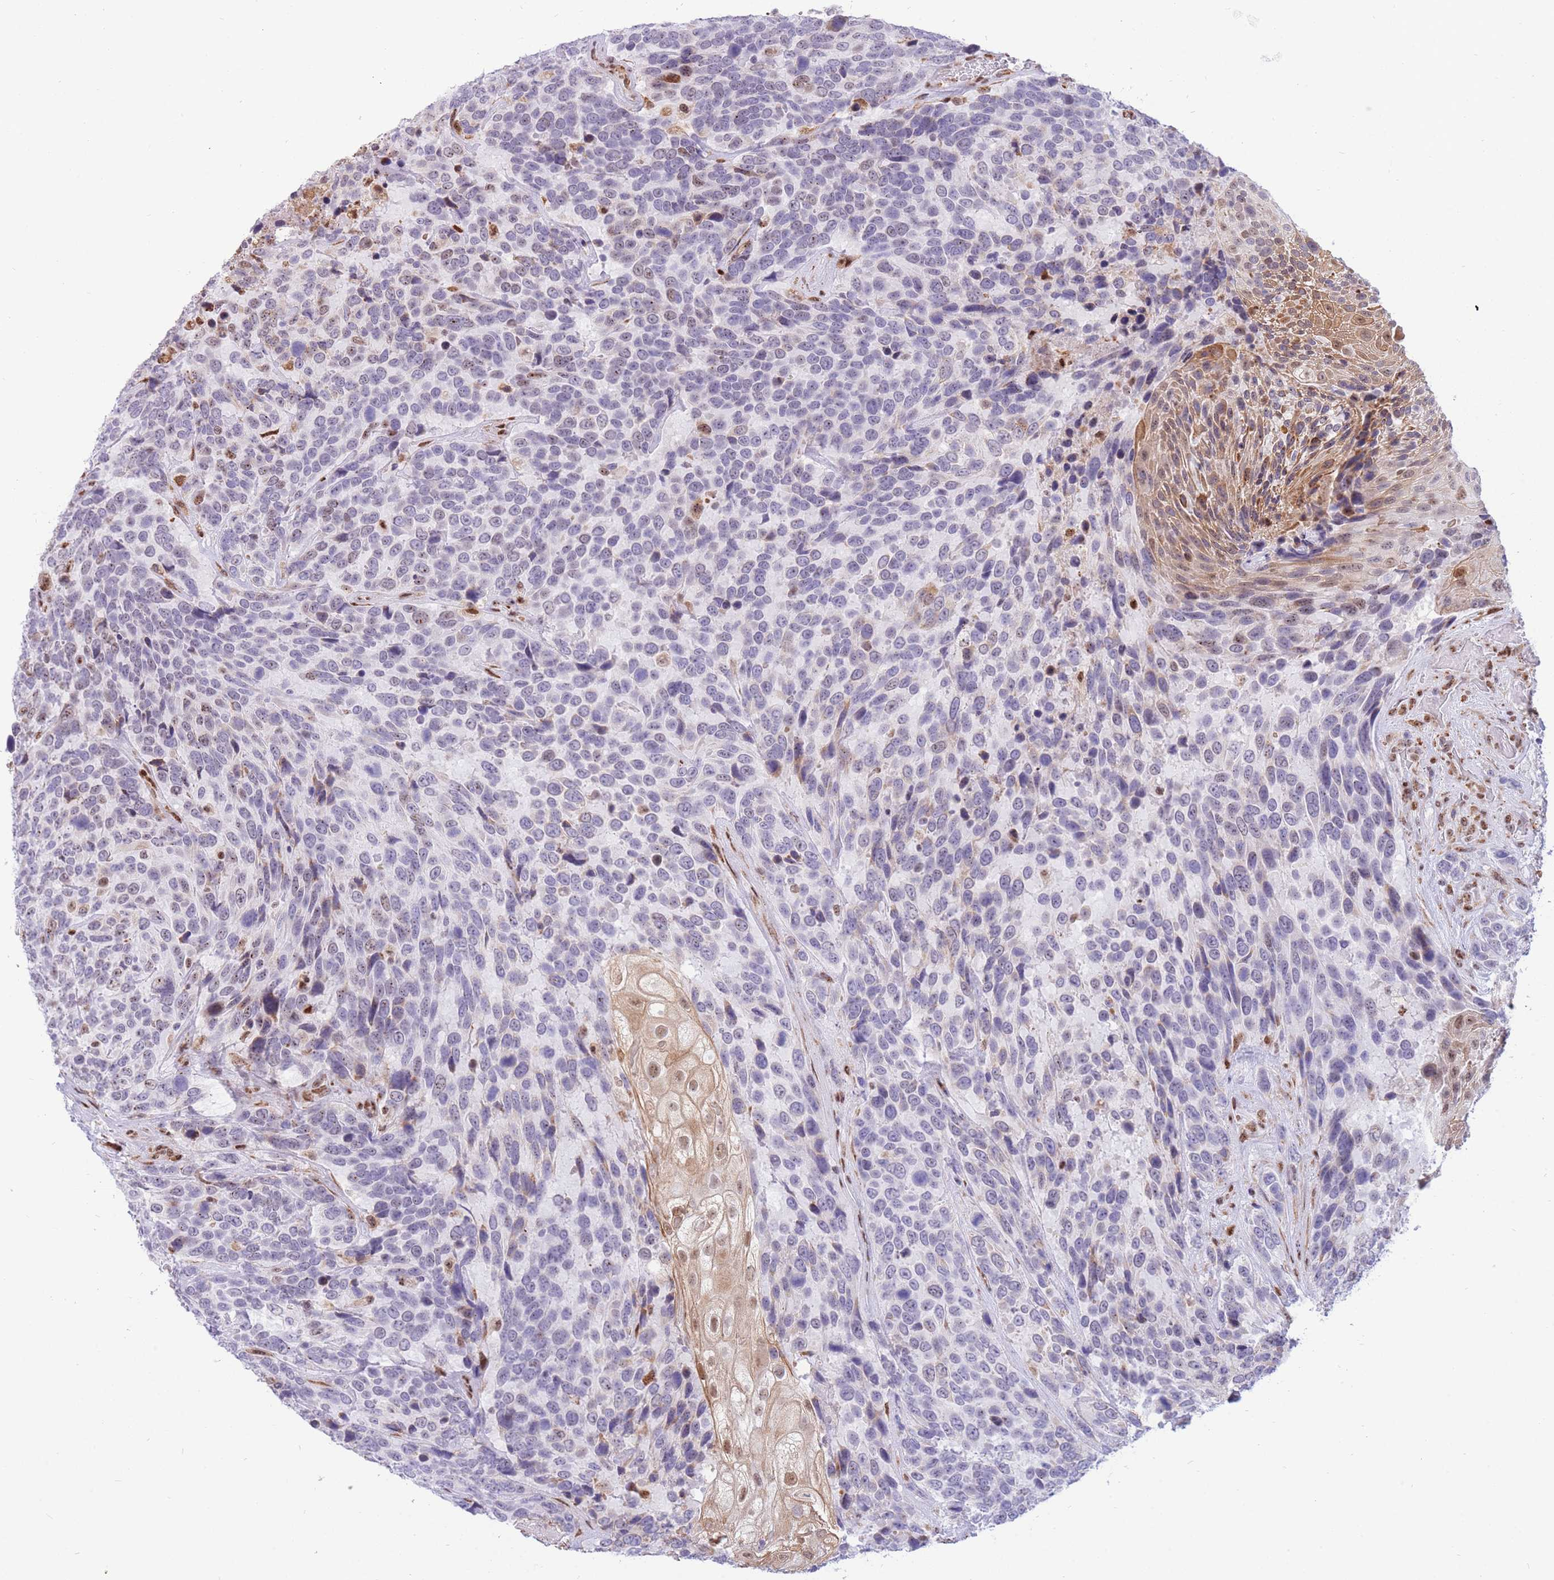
{"staining": {"intensity": "weak", "quantity": "<25%", "location": "cytoplasmic/membranous"}, "tissue": "urothelial cancer", "cell_type": "Tumor cells", "image_type": "cancer", "snomed": [{"axis": "morphology", "description": "Urothelial carcinoma, High grade"}, {"axis": "topography", "description": "Urinary bladder"}], "caption": "Histopathology image shows no protein expression in tumor cells of urothelial cancer tissue.", "gene": "FAM153A", "patient": {"sex": "female", "age": 70}}